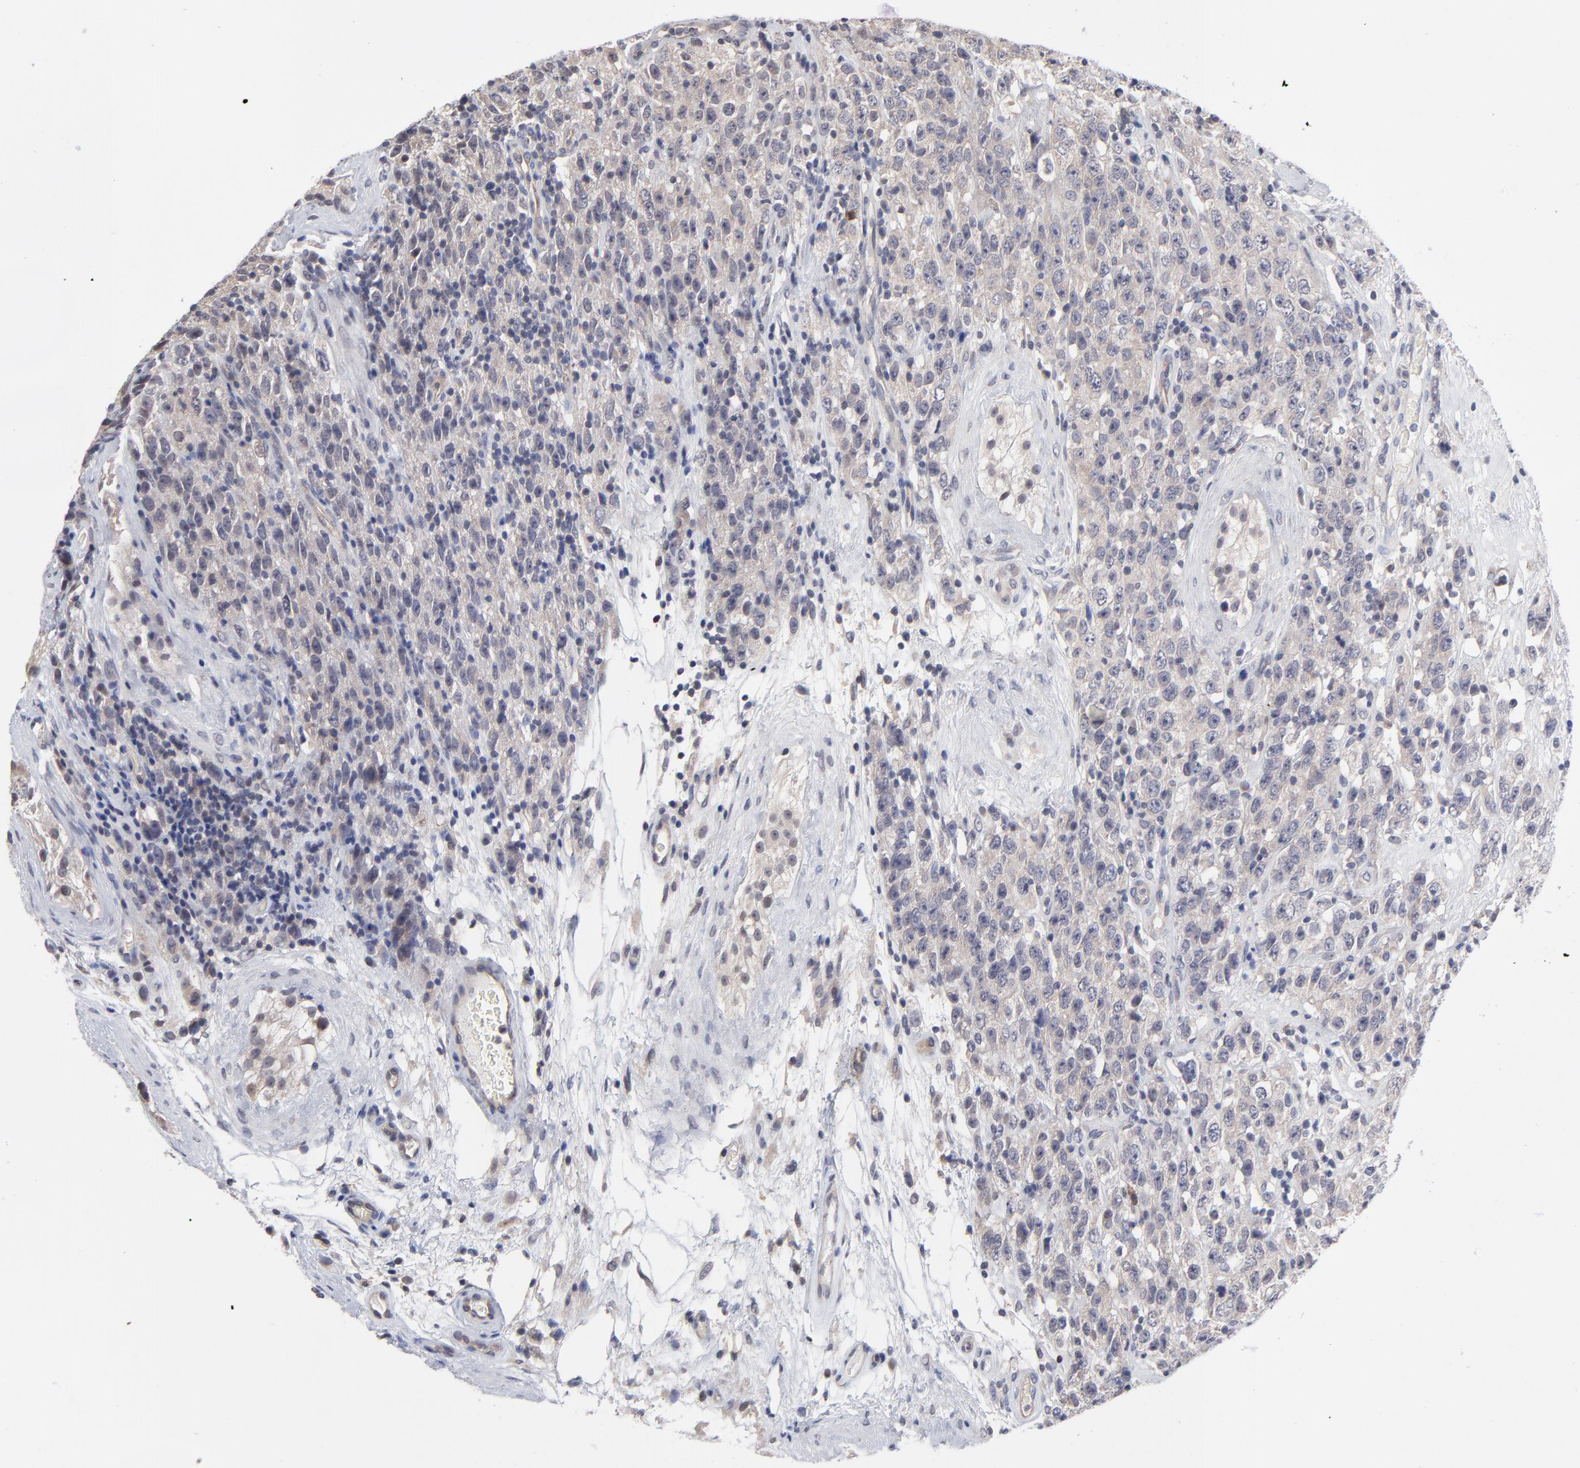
{"staining": {"intensity": "weak", "quantity": ">75%", "location": "cytoplasmic/membranous"}, "tissue": "testis cancer", "cell_type": "Tumor cells", "image_type": "cancer", "snomed": [{"axis": "morphology", "description": "Seminoma, NOS"}, {"axis": "topography", "description": "Testis"}], "caption": "Weak cytoplasmic/membranous protein expression is present in approximately >75% of tumor cells in testis cancer. (IHC, brightfield microscopy, high magnification).", "gene": "ZNF157", "patient": {"sex": "male", "age": 52}}